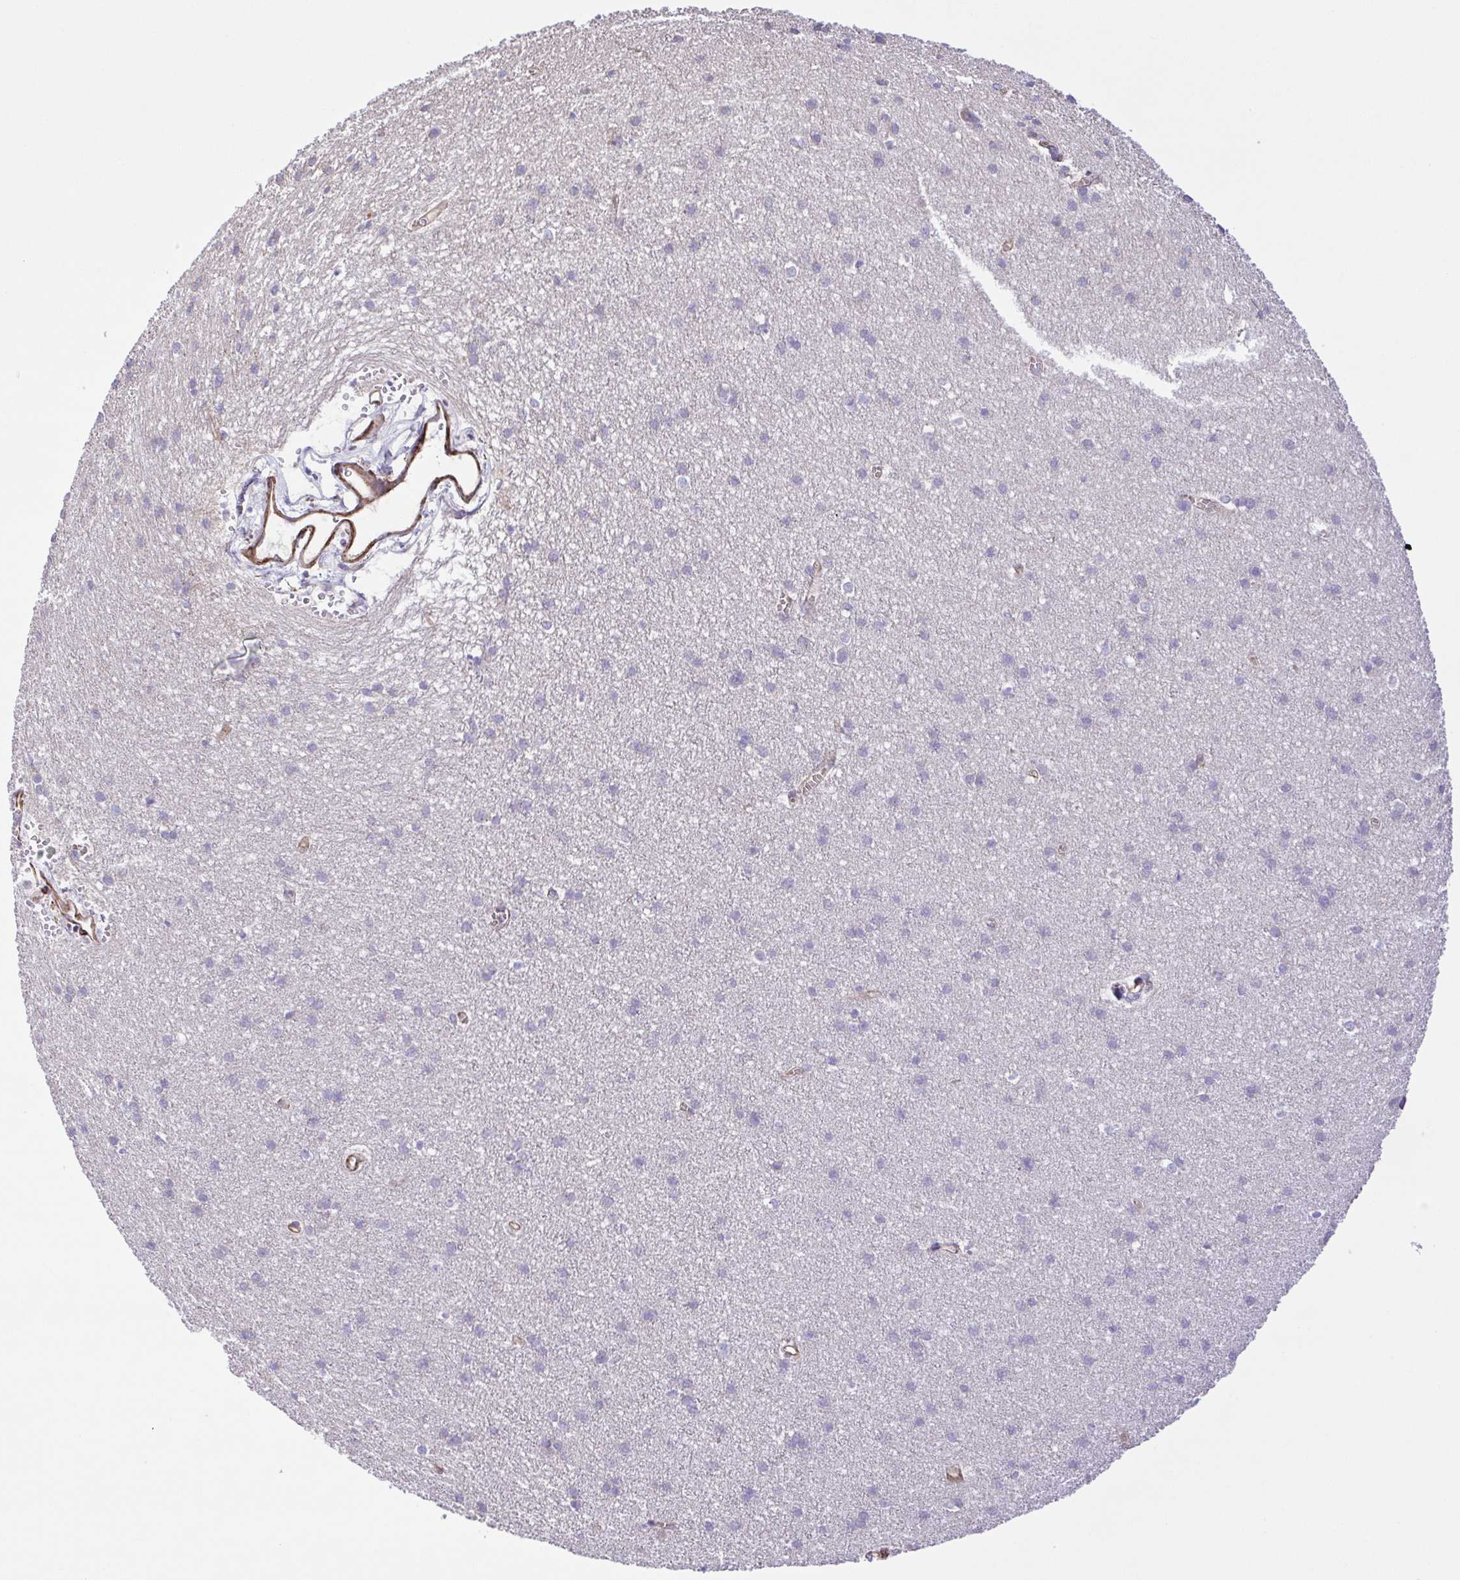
{"staining": {"intensity": "weak", "quantity": "25%-75%", "location": "cytoplasmic/membranous"}, "tissue": "cerebral cortex", "cell_type": "Endothelial cells", "image_type": "normal", "snomed": [{"axis": "morphology", "description": "Normal tissue, NOS"}, {"axis": "topography", "description": "Cerebral cortex"}], "caption": "This micrograph shows immunohistochemistry (IHC) staining of normal human cerebral cortex, with low weak cytoplasmic/membranous positivity in approximately 25%-75% of endothelial cells.", "gene": "FLT1", "patient": {"sex": "male", "age": 37}}